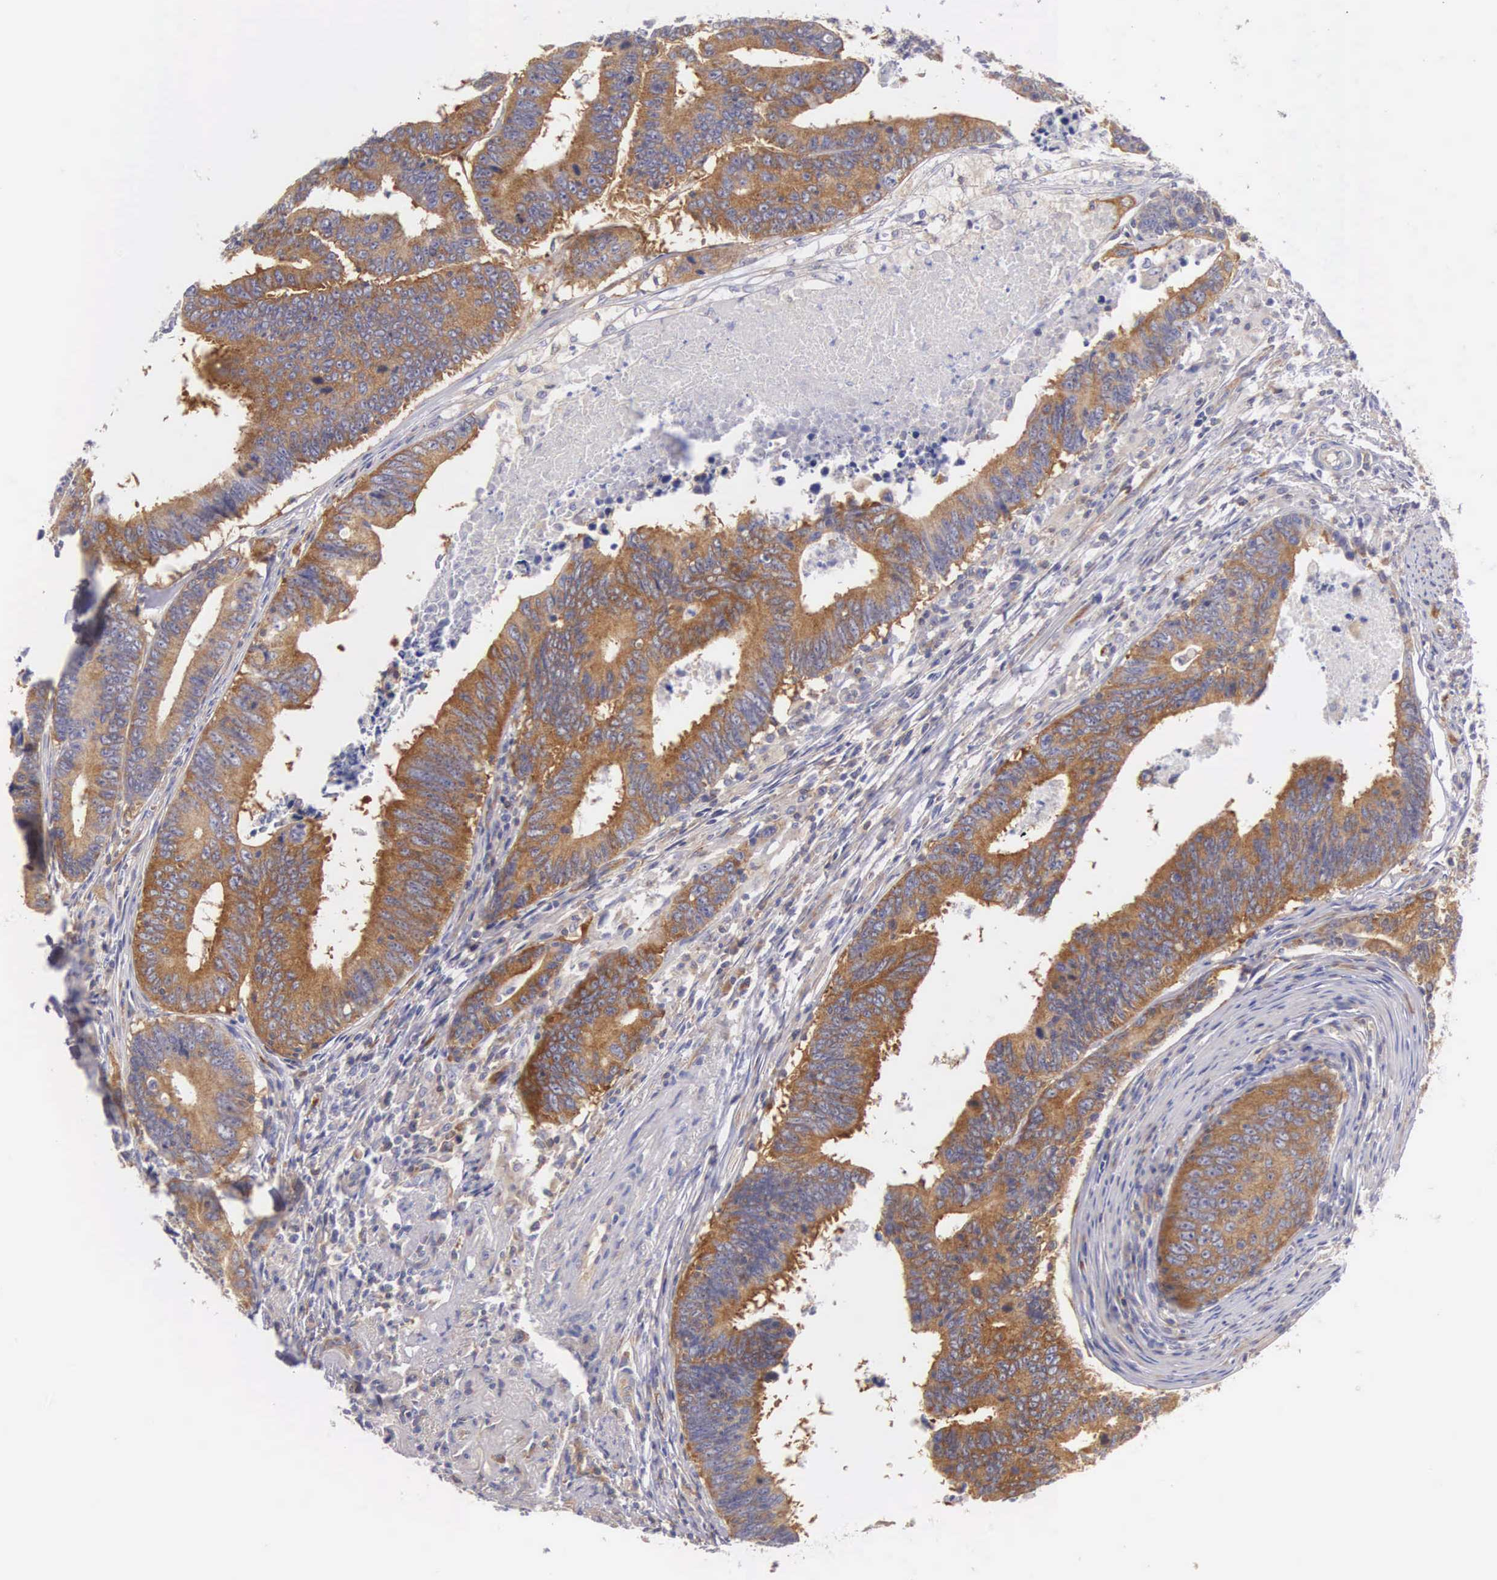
{"staining": {"intensity": "moderate", "quantity": "25%-75%", "location": "cytoplasmic/membranous"}, "tissue": "colorectal cancer", "cell_type": "Tumor cells", "image_type": "cancer", "snomed": [{"axis": "morphology", "description": "Adenocarcinoma, NOS"}, {"axis": "topography", "description": "Colon"}], "caption": "This is an image of immunohistochemistry (IHC) staining of colorectal cancer (adenocarcinoma), which shows moderate staining in the cytoplasmic/membranous of tumor cells.", "gene": "OSBPL3", "patient": {"sex": "female", "age": 78}}